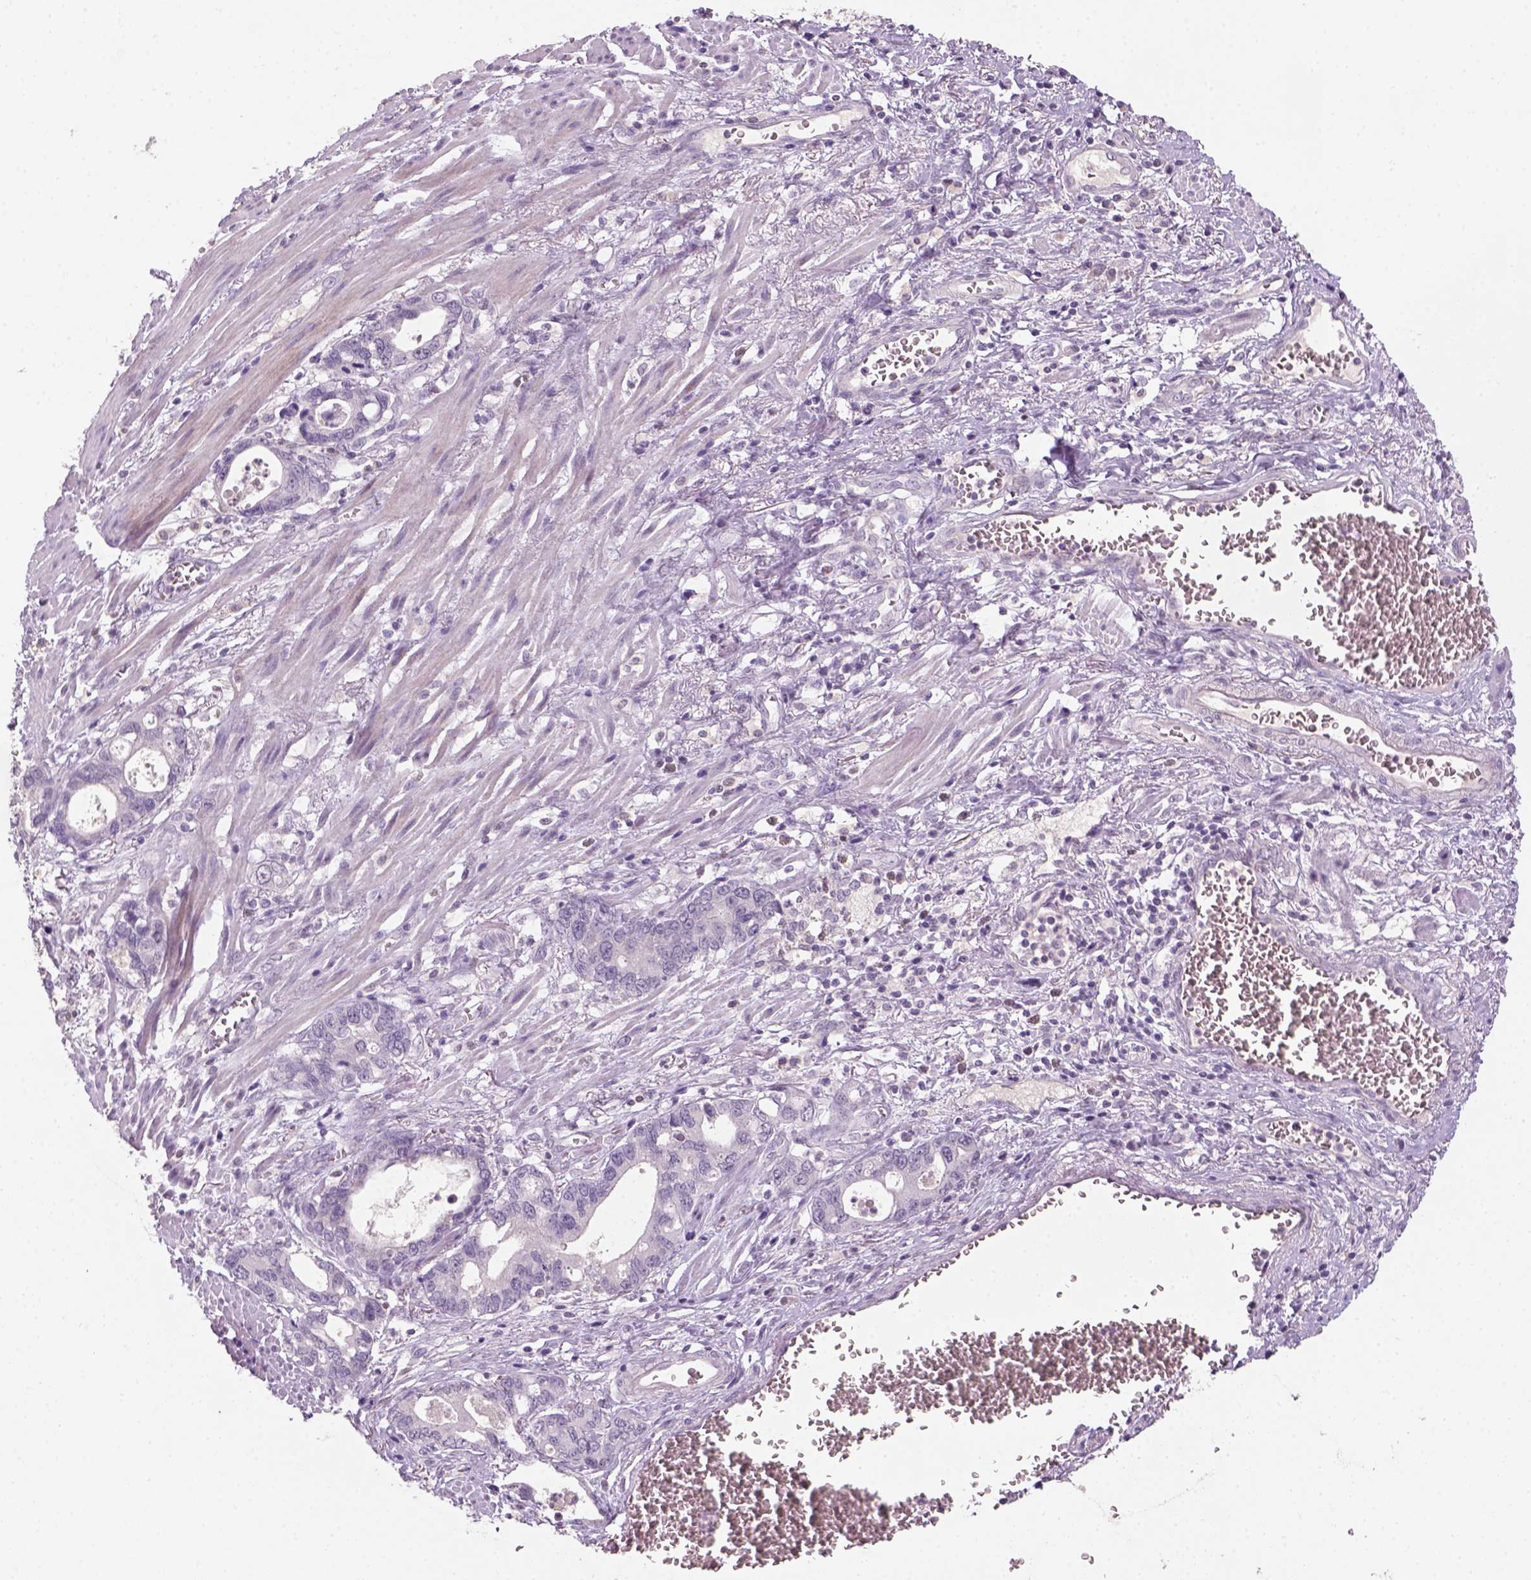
{"staining": {"intensity": "negative", "quantity": "none", "location": "none"}, "tissue": "stomach cancer", "cell_type": "Tumor cells", "image_type": "cancer", "snomed": [{"axis": "morphology", "description": "Normal tissue, NOS"}, {"axis": "morphology", "description": "Adenocarcinoma, NOS"}, {"axis": "topography", "description": "Esophagus"}, {"axis": "topography", "description": "Stomach, upper"}], "caption": "This is a histopathology image of immunohistochemistry (IHC) staining of stomach adenocarcinoma, which shows no staining in tumor cells.", "gene": "GFI1B", "patient": {"sex": "male", "age": 74}}